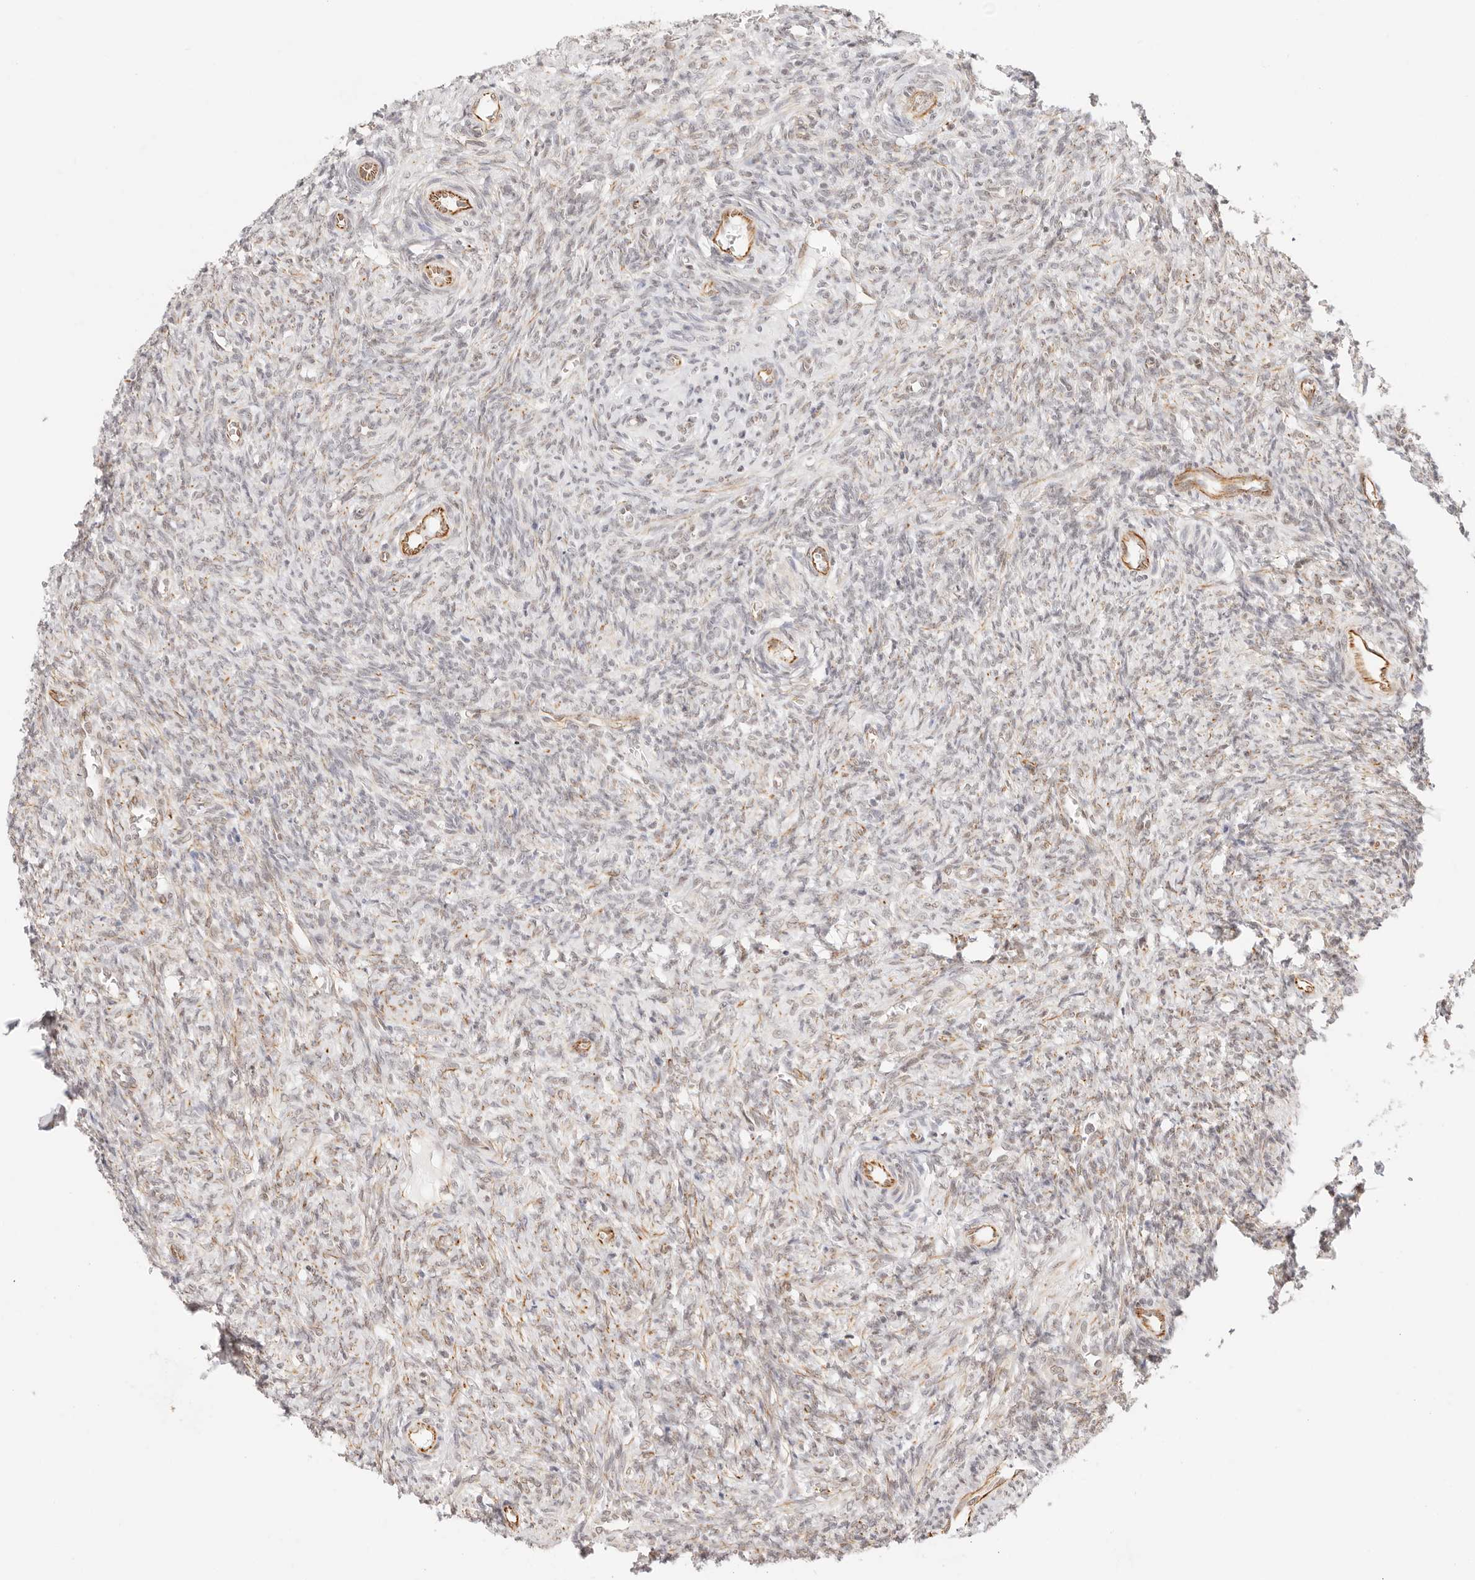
{"staining": {"intensity": "negative", "quantity": "none", "location": "none"}, "tissue": "ovary", "cell_type": "Follicle cells", "image_type": "normal", "snomed": [{"axis": "morphology", "description": "Normal tissue, NOS"}, {"axis": "topography", "description": "Ovary"}], "caption": "Immunohistochemistry (IHC) micrograph of unremarkable ovary stained for a protein (brown), which demonstrates no expression in follicle cells.", "gene": "ZC3H11A", "patient": {"sex": "female", "age": 41}}